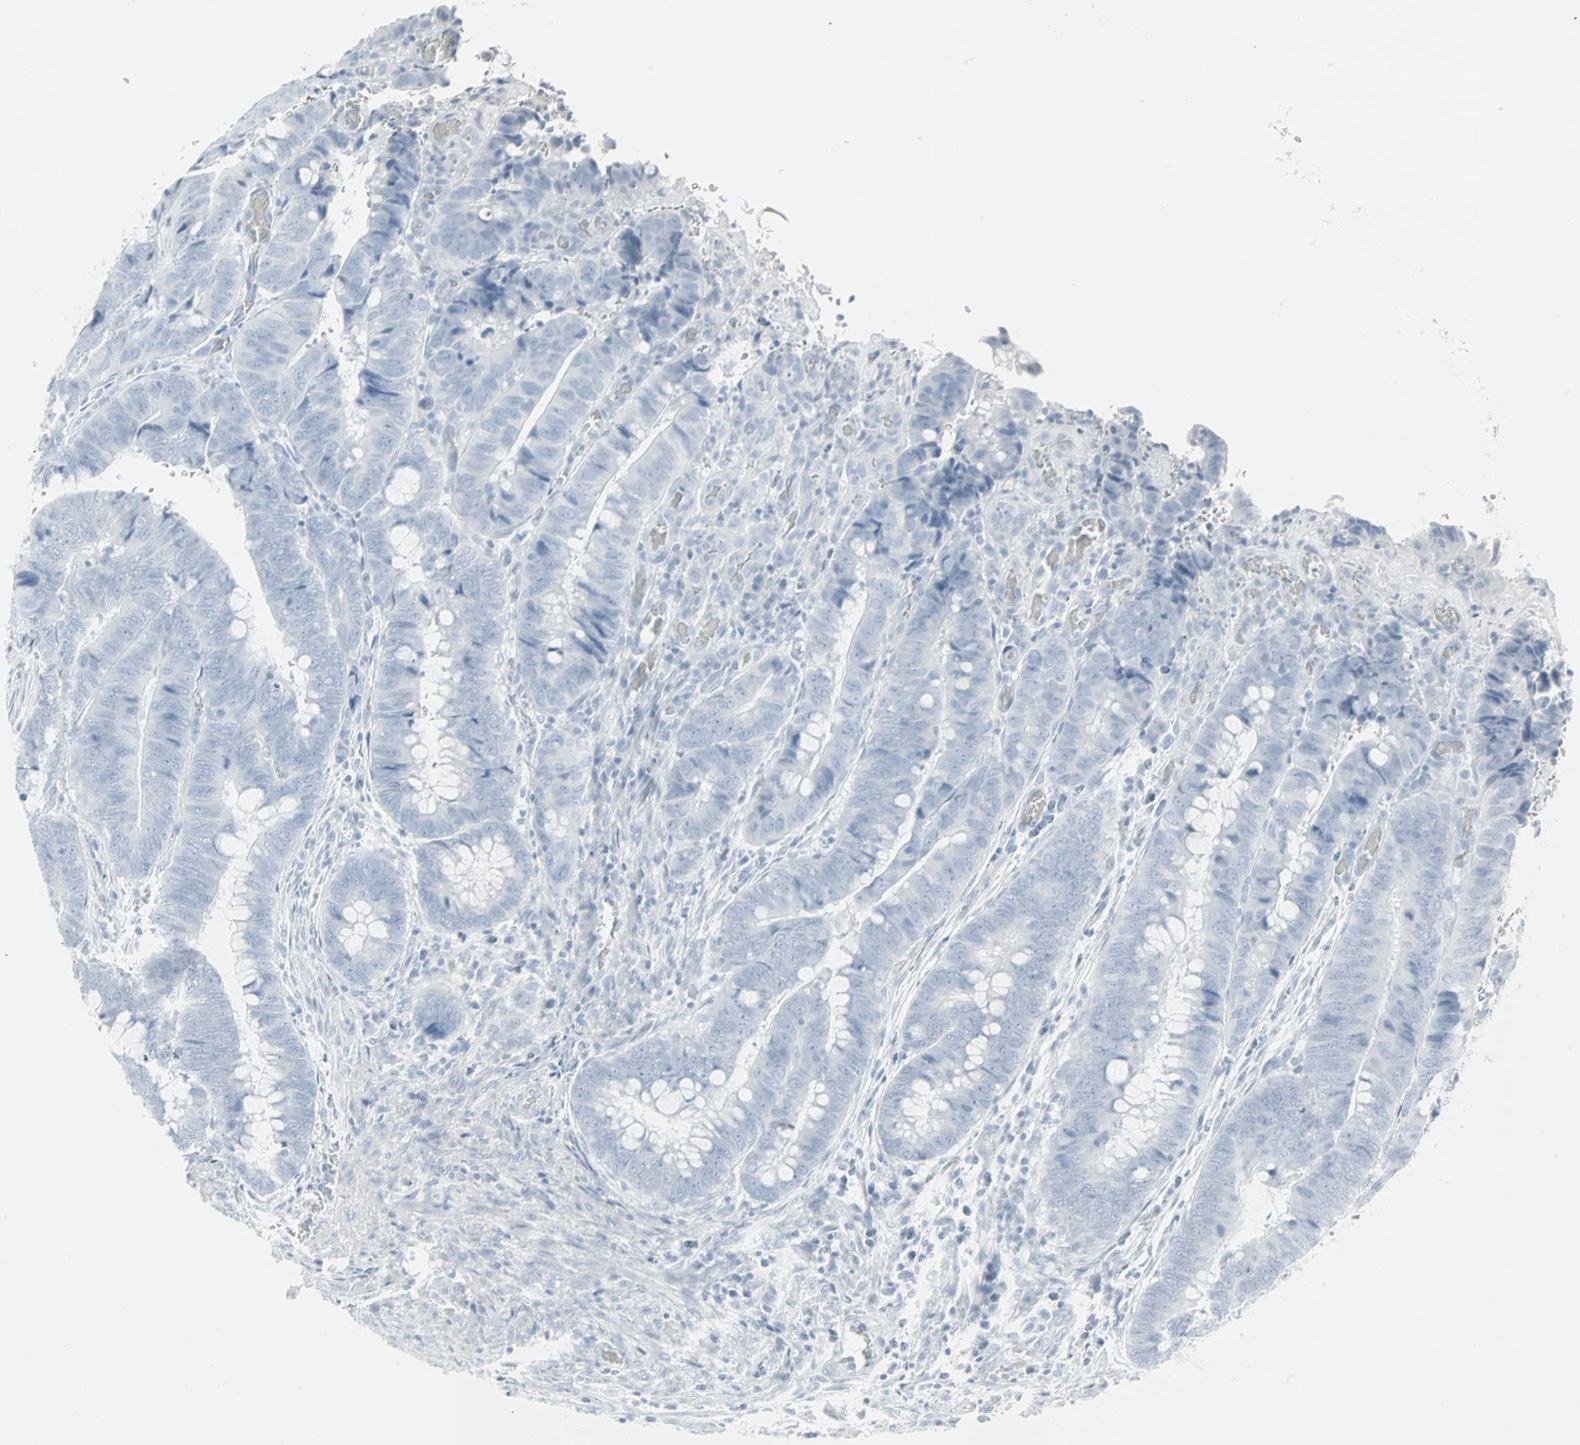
{"staining": {"intensity": "negative", "quantity": "none", "location": "none"}, "tissue": "colorectal cancer", "cell_type": "Tumor cells", "image_type": "cancer", "snomed": [{"axis": "morphology", "description": "Normal tissue, NOS"}, {"axis": "morphology", "description": "Adenocarcinoma, NOS"}, {"axis": "topography", "description": "Rectum"}, {"axis": "topography", "description": "Peripheral nerve tissue"}], "caption": "Immunohistochemistry (IHC) of human colorectal cancer reveals no staining in tumor cells.", "gene": "LANCL3", "patient": {"sex": "male", "age": 92}}